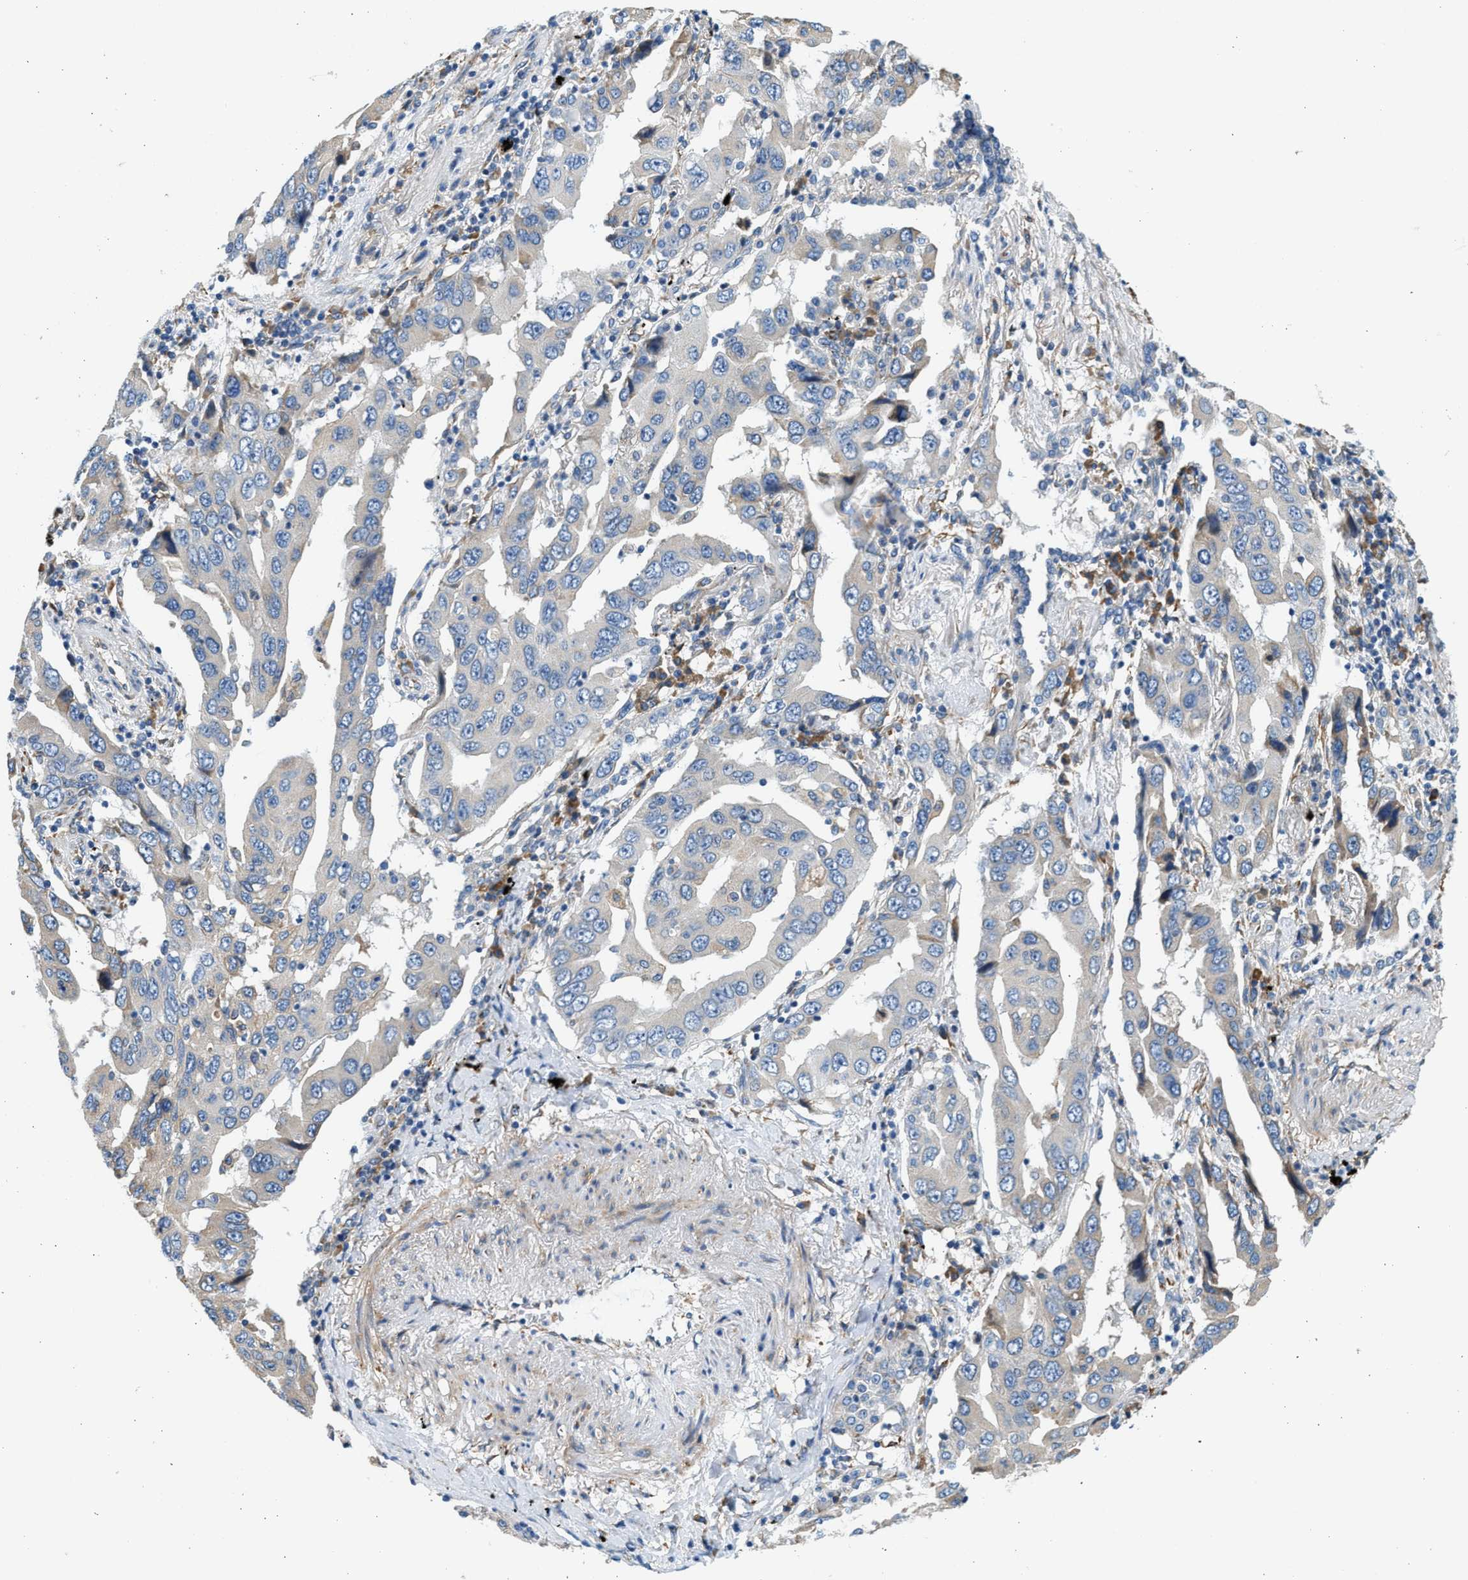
{"staining": {"intensity": "negative", "quantity": "none", "location": "none"}, "tissue": "lung cancer", "cell_type": "Tumor cells", "image_type": "cancer", "snomed": [{"axis": "morphology", "description": "Adenocarcinoma, NOS"}, {"axis": "topography", "description": "Lung"}], "caption": "High magnification brightfield microscopy of adenocarcinoma (lung) stained with DAB (3,3'-diaminobenzidine) (brown) and counterstained with hematoxylin (blue): tumor cells show no significant expression. (Immunohistochemistry, brightfield microscopy, high magnification).", "gene": "CNTN6", "patient": {"sex": "female", "age": 65}}